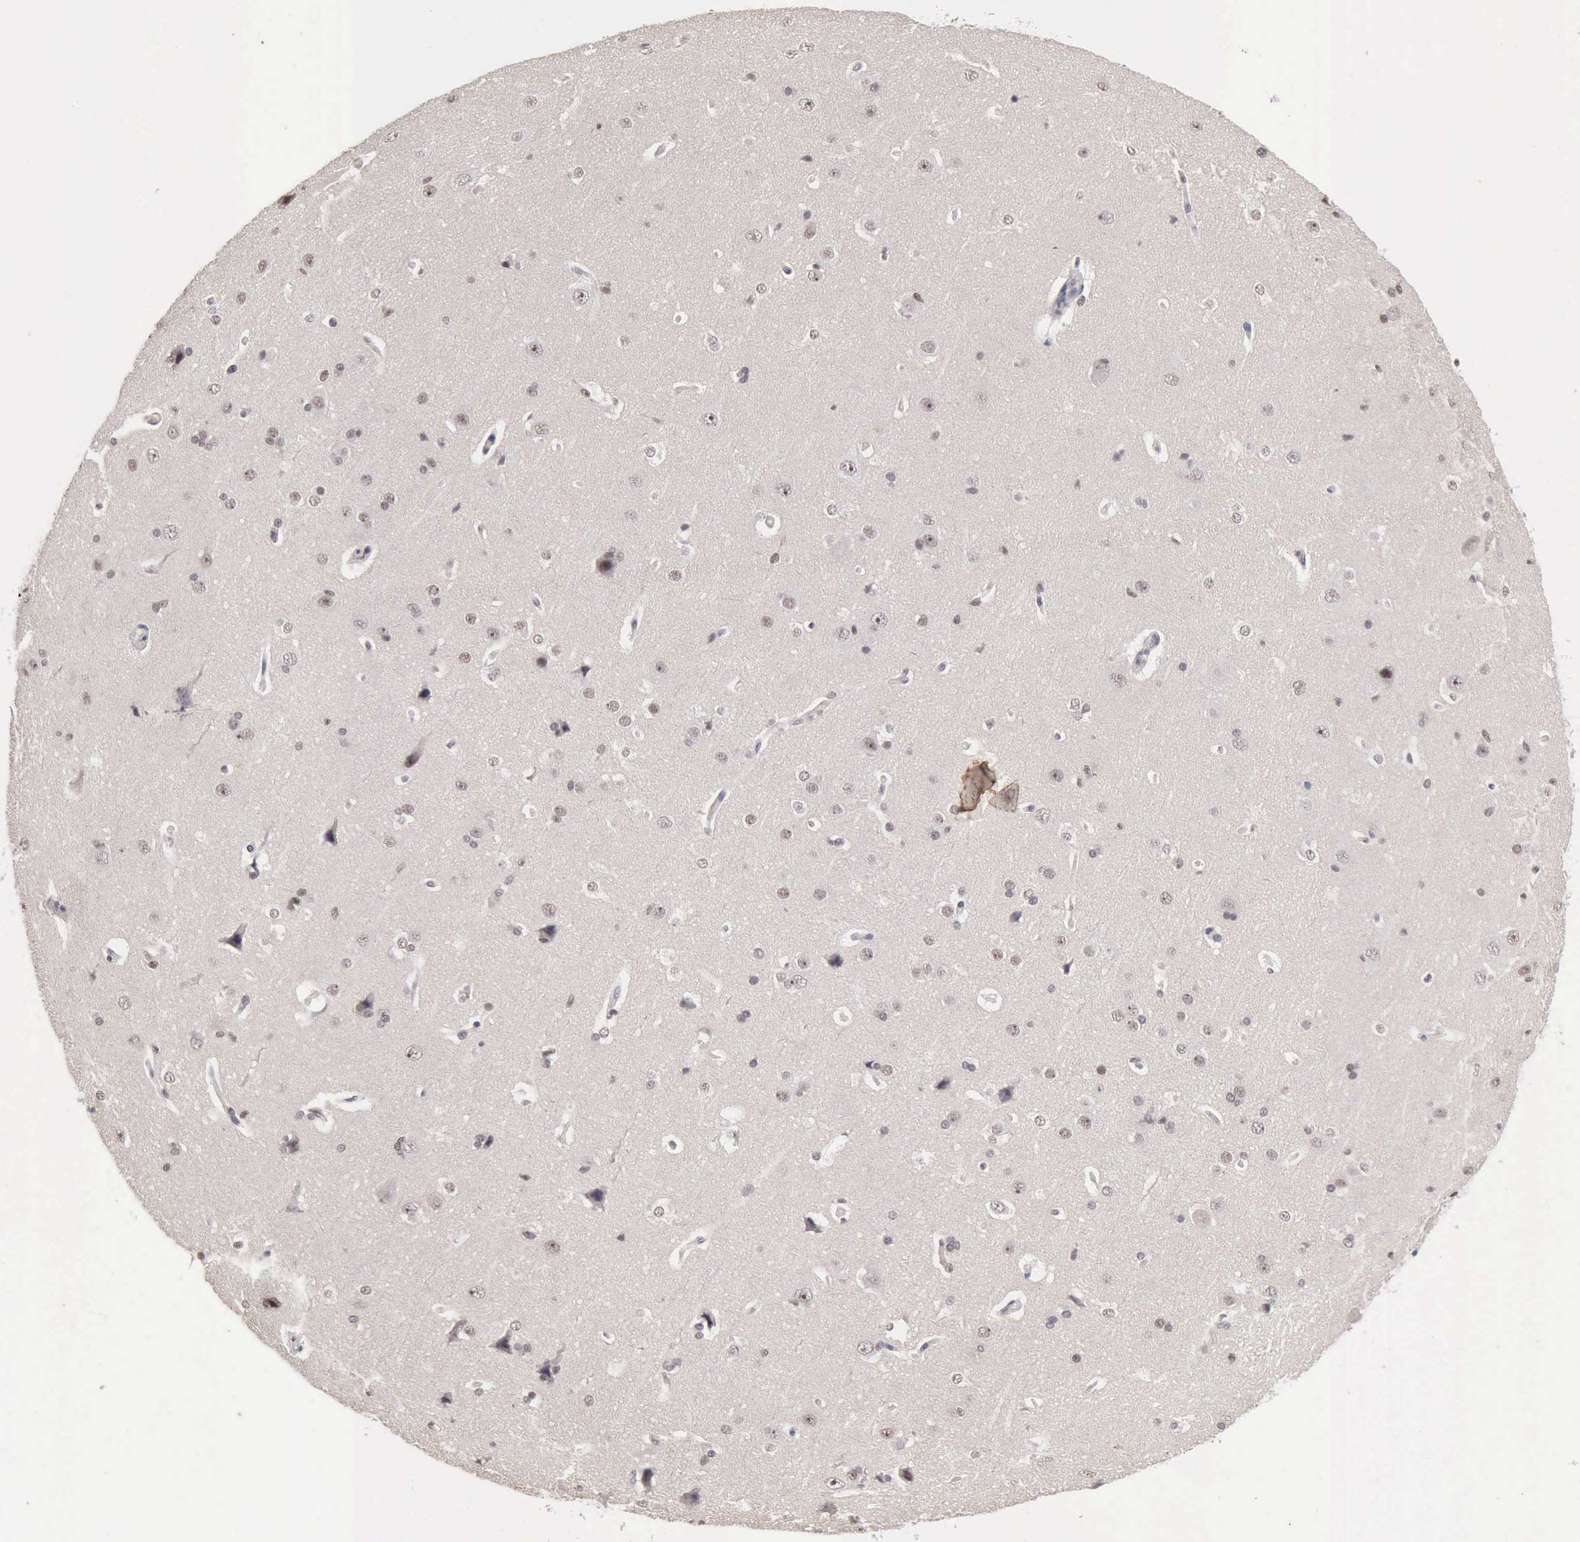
{"staining": {"intensity": "negative", "quantity": "none", "location": "none"}, "tissue": "cerebral cortex", "cell_type": "Endothelial cells", "image_type": "normal", "snomed": [{"axis": "morphology", "description": "Normal tissue, NOS"}, {"axis": "topography", "description": "Cerebral cortex"}], "caption": "IHC photomicrograph of unremarkable cerebral cortex stained for a protein (brown), which displays no positivity in endothelial cells. Brightfield microscopy of immunohistochemistry stained with DAB (3,3'-diaminobenzidine) (brown) and hematoxylin (blue), captured at high magnification.", "gene": "TAF1", "patient": {"sex": "female", "age": 45}}